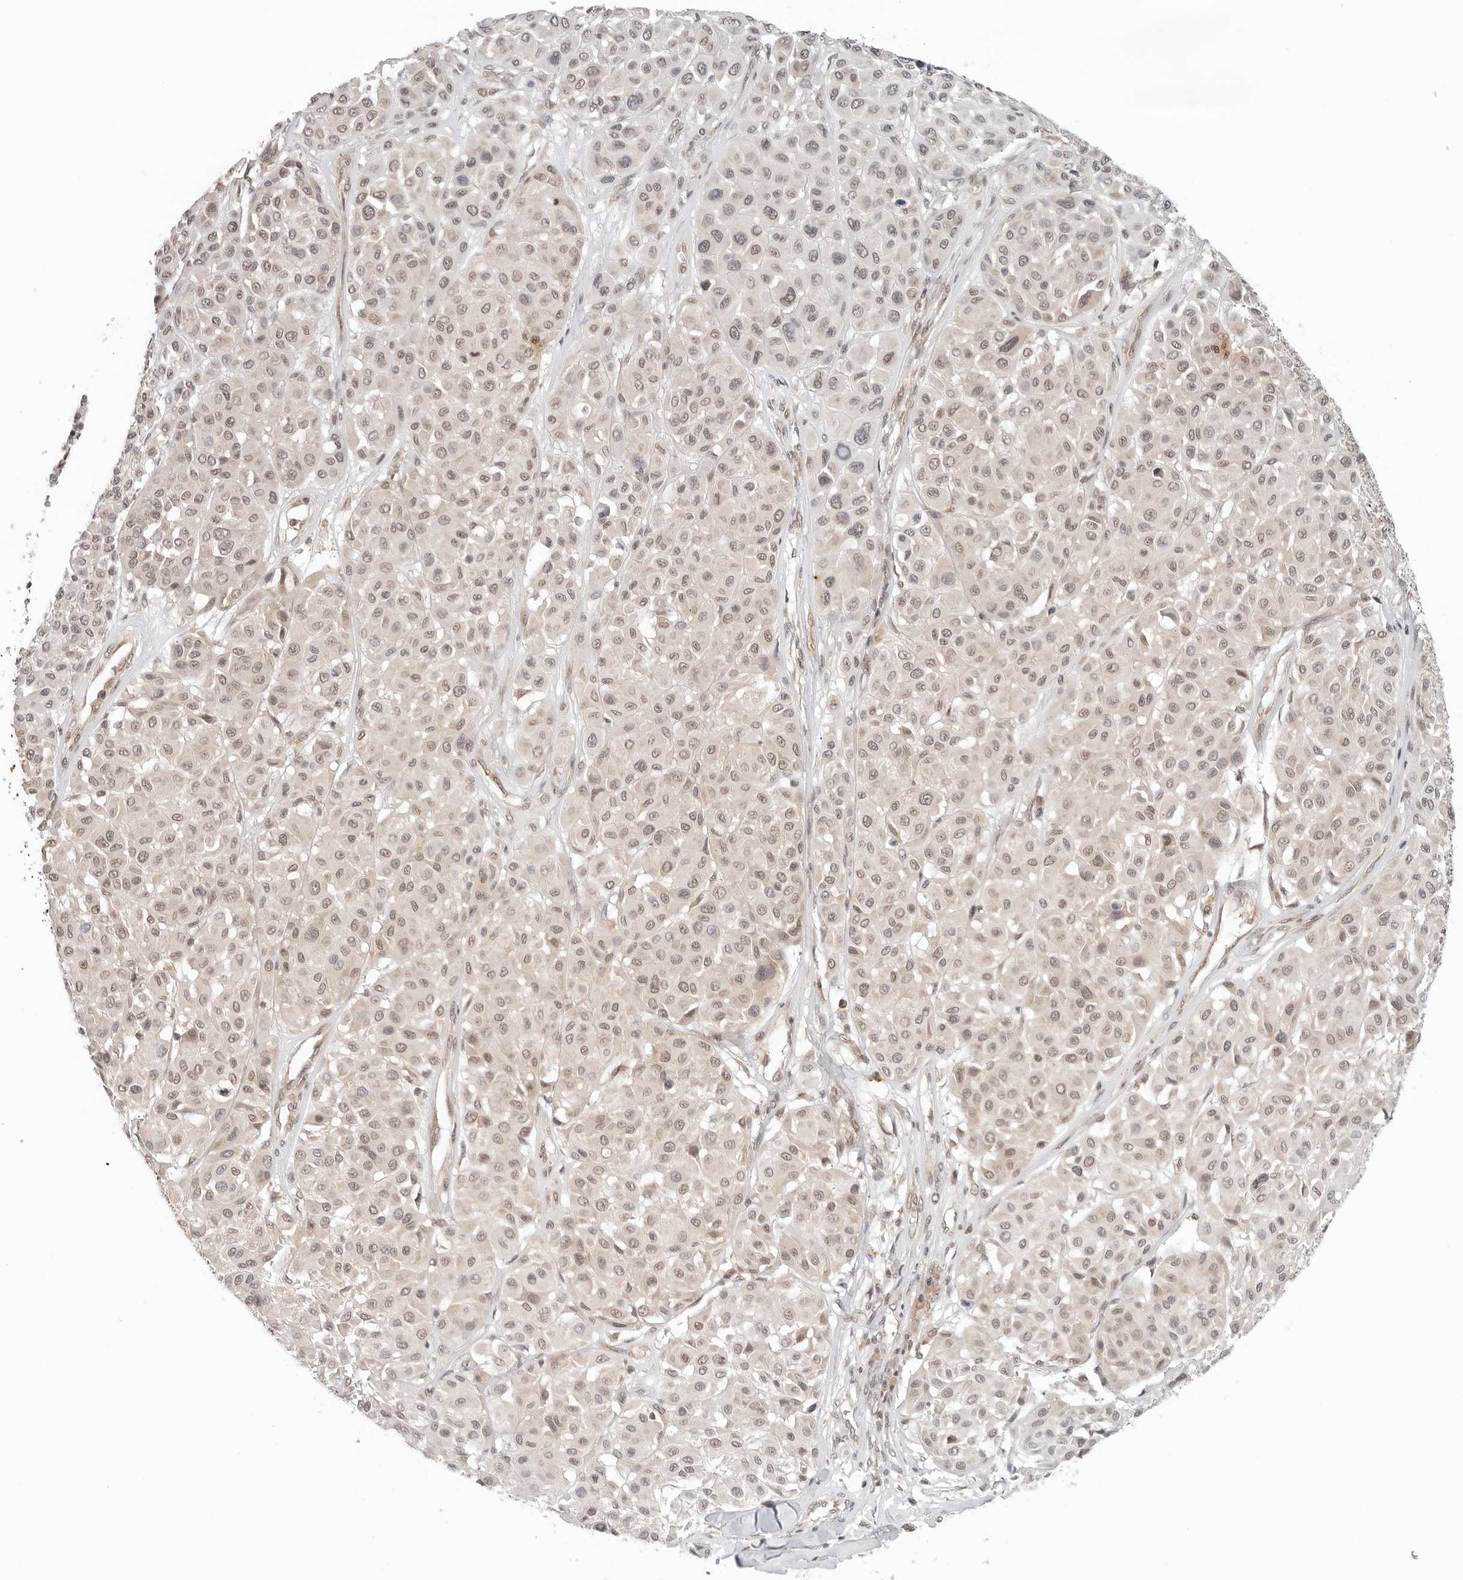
{"staining": {"intensity": "weak", "quantity": "25%-75%", "location": "nuclear"}, "tissue": "melanoma", "cell_type": "Tumor cells", "image_type": "cancer", "snomed": [{"axis": "morphology", "description": "Malignant melanoma, Metastatic site"}, {"axis": "topography", "description": "Soft tissue"}], "caption": "DAB immunohistochemical staining of melanoma exhibits weak nuclear protein expression in about 25%-75% of tumor cells. Nuclei are stained in blue.", "gene": "METAP1", "patient": {"sex": "male", "age": 41}}